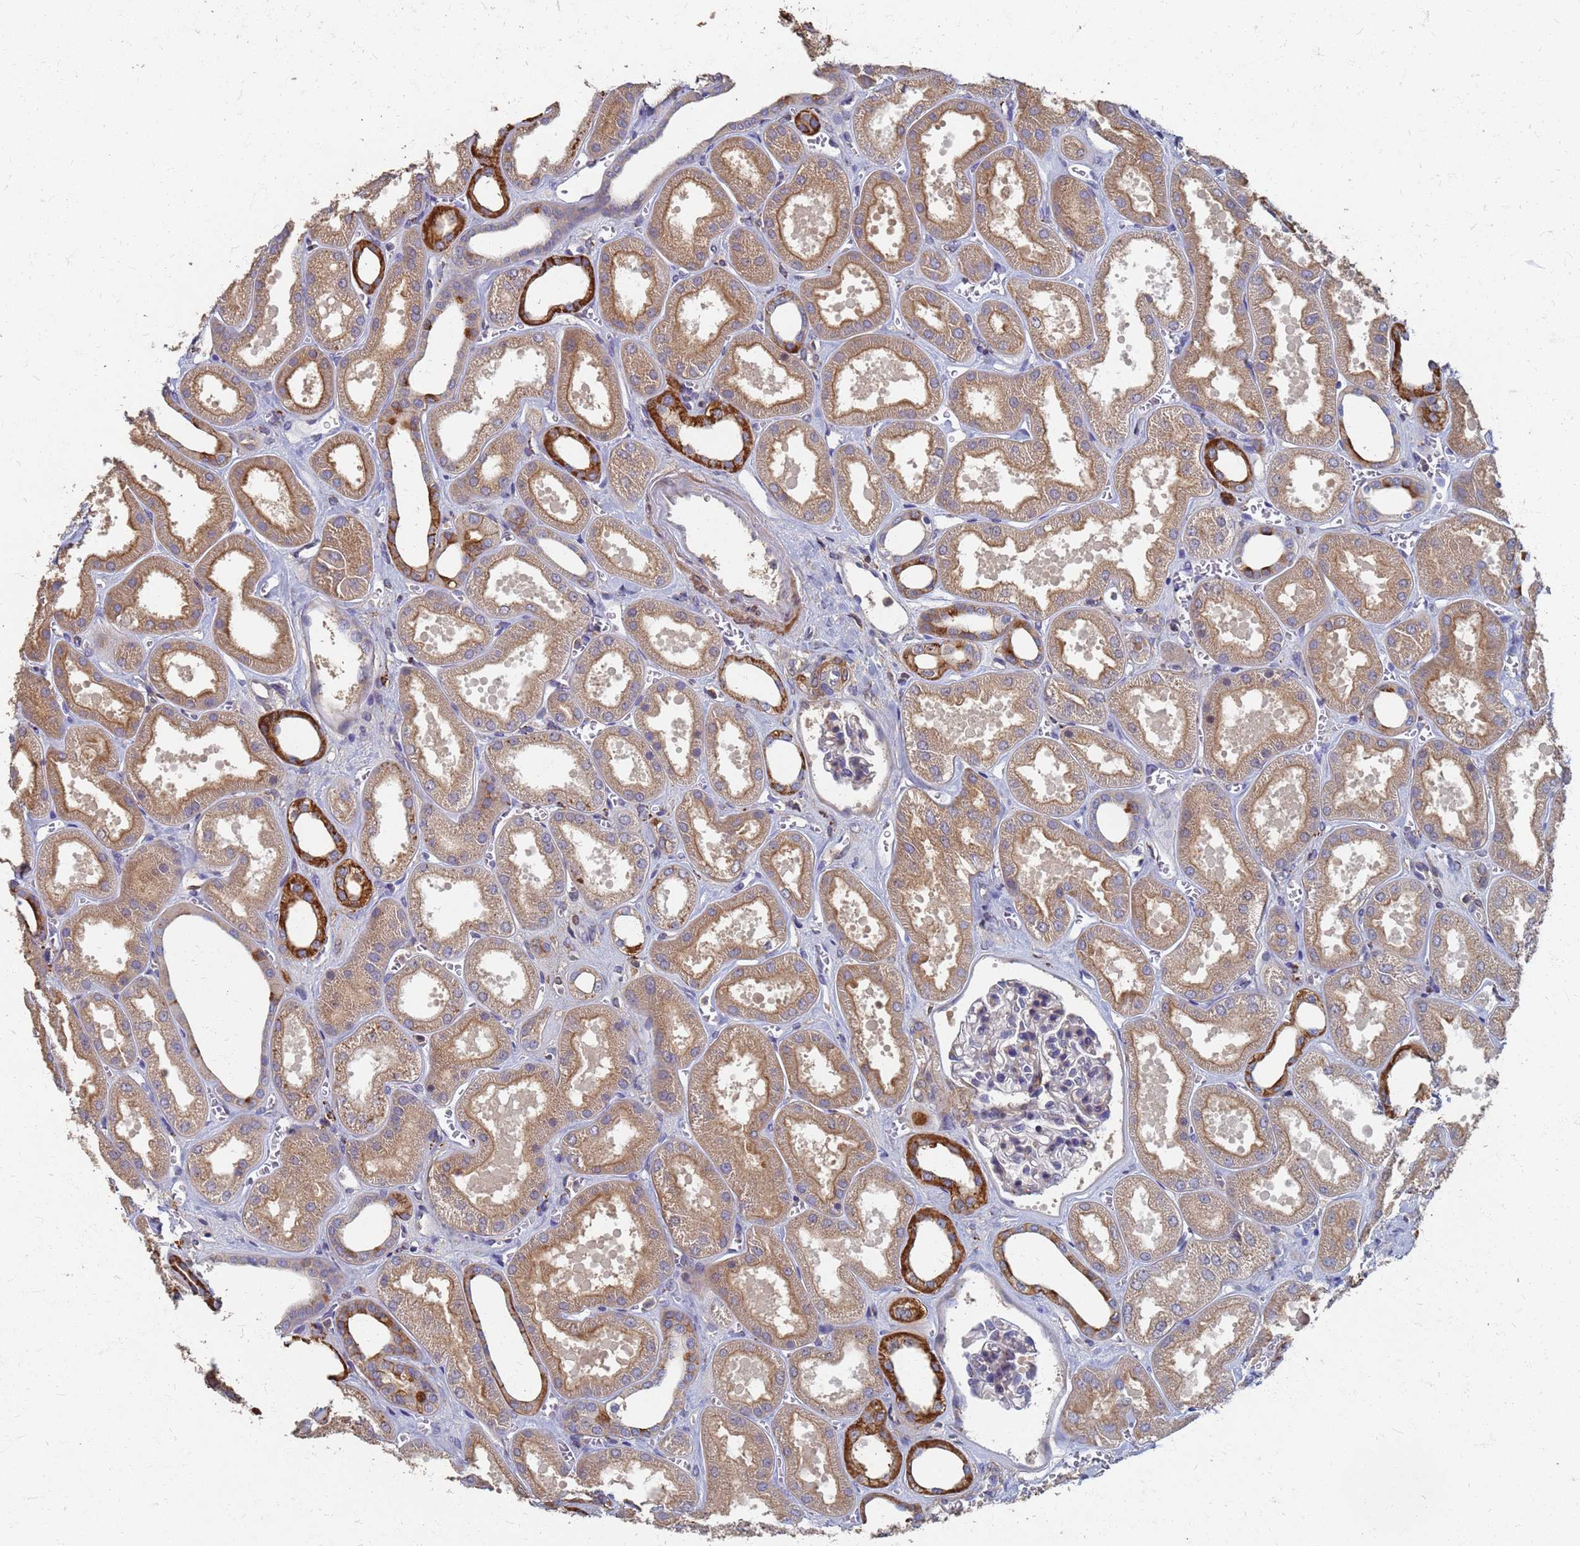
{"staining": {"intensity": "weak", "quantity": "<25%", "location": "cytoplasmic/membranous"}, "tissue": "kidney", "cell_type": "Cells in glomeruli", "image_type": "normal", "snomed": [{"axis": "morphology", "description": "Normal tissue, NOS"}, {"axis": "morphology", "description": "Adenocarcinoma, NOS"}, {"axis": "topography", "description": "Kidney"}], "caption": "The photomicrograph reveals no significant positivity in cells in glomeruli of kidney.", "gene": "KRCC1", "patient": {"sex": "female", "age": 68}}